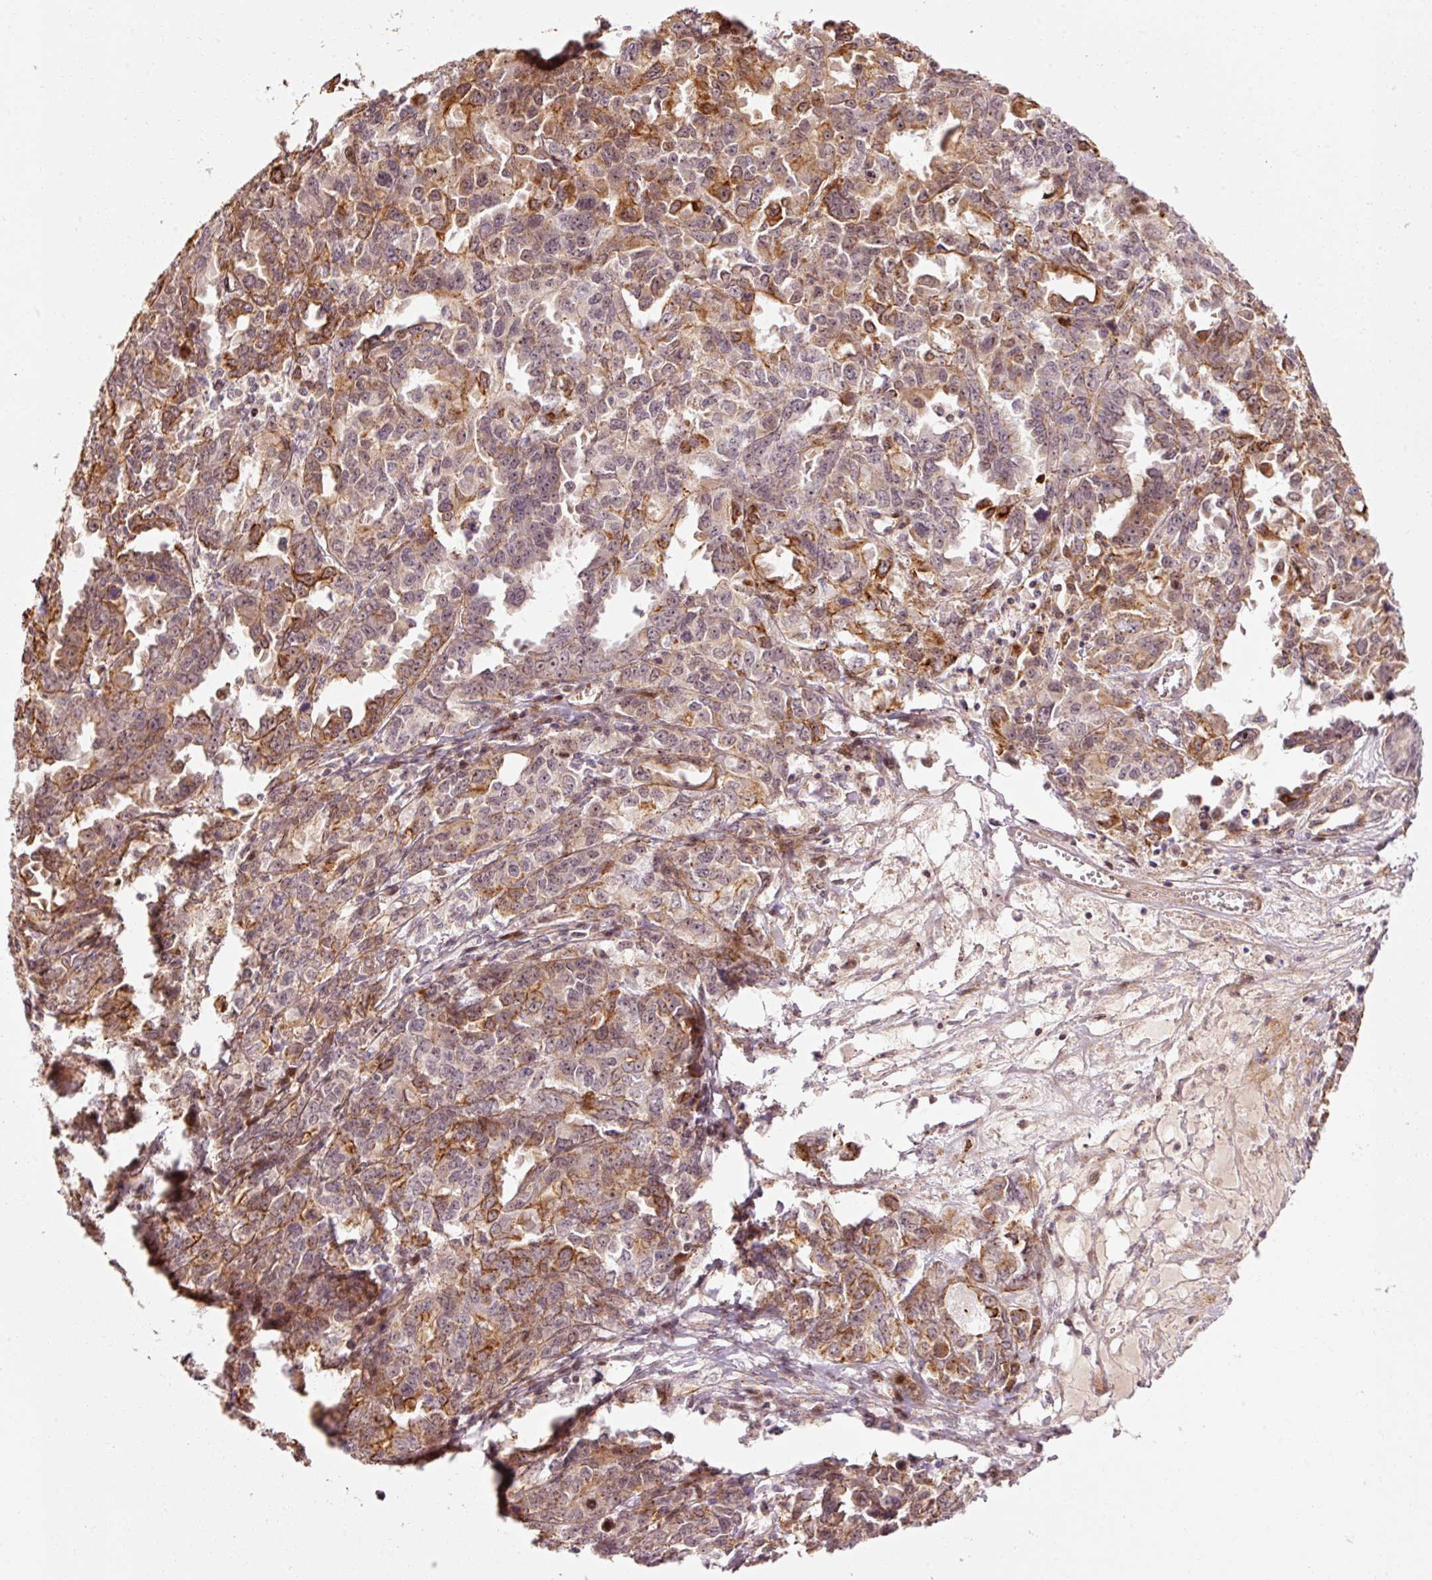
{"staining": {"intensity": "strong", "quantity": "25%-75%", "location": "cytoplasmic/membranous,nuclear"}, "tissue": "ovarian cancer", "cell_type": "Tumor cells", "image_type": "cancer", "snomed": [{"axis": "morphology", "description": "Adenocarcinoma, NOS"}, {"axis": "morphology", "description": "Carcinoma, endometroid"}, {"axis": "topography", "description": "Ovary"}], "caption": "Brown immunohistochemical staining in human ovarian adenocarcinoma exhibits strong cytoplasmic/membranous and nuclear expression in approximately 25%-75% of tumor cells. Using DAB (brown) and hematoxylin (blue) stains, captured at high magnification using brightfield microscopy.", "gene": "ANKRD20A1", "patient": {"sex": "female", "age": 72}}